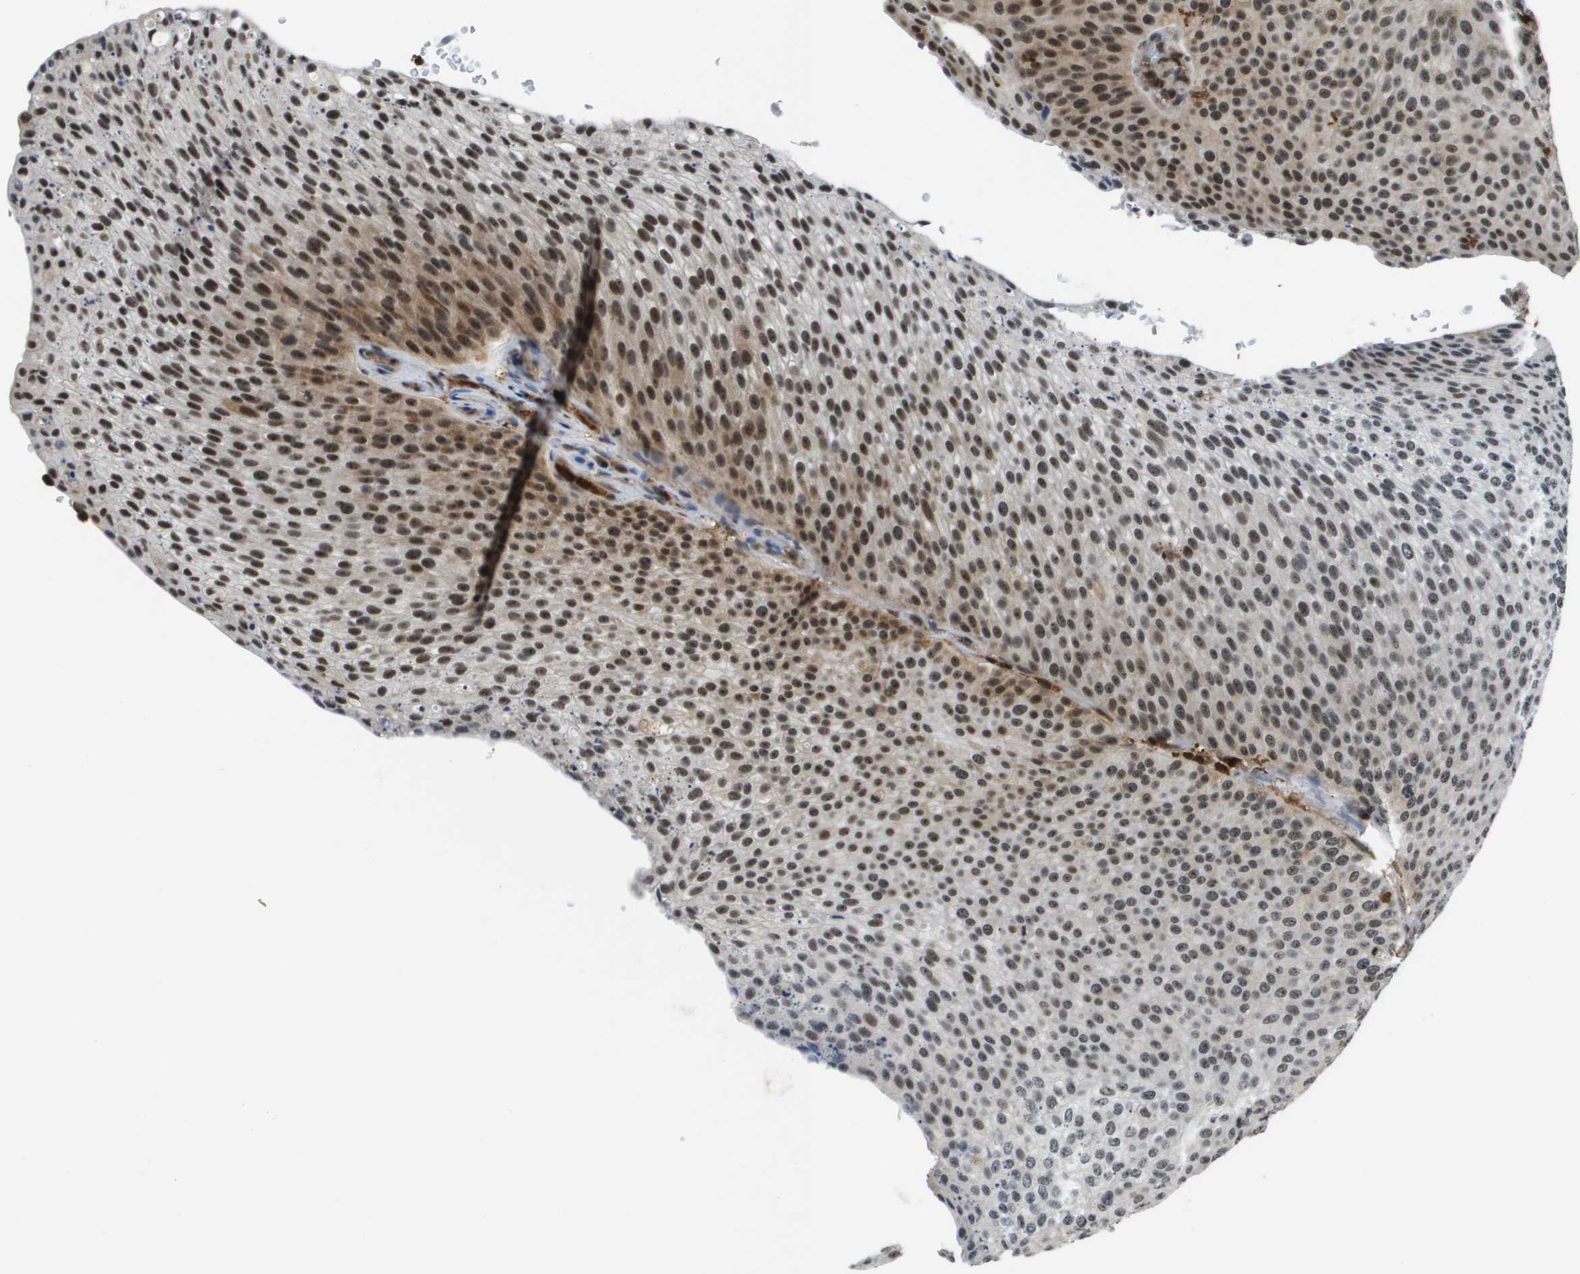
{"staining": {"intensity": "strong", "quantity": ">75%", "location": "nuclear"}, "tissue": "urothelial cancer", "cell_type": "Tumor cells", "image_type": "cancer", "snomed": [{"axis": "morphology", "description": "Urothelial carcinoma, Low grade"}, {"axis": "topography", "description": "Smooth muscle"}, {"axis": "topography", "description": "Urinary bladder"}], "caption": "Human urothelial cancer stained with a brown dye displays strong nuclear positive positivity in approximately >75% of tumor cells.", "gene": "EP400", "patient": {"sex": "male", "age": 60}}